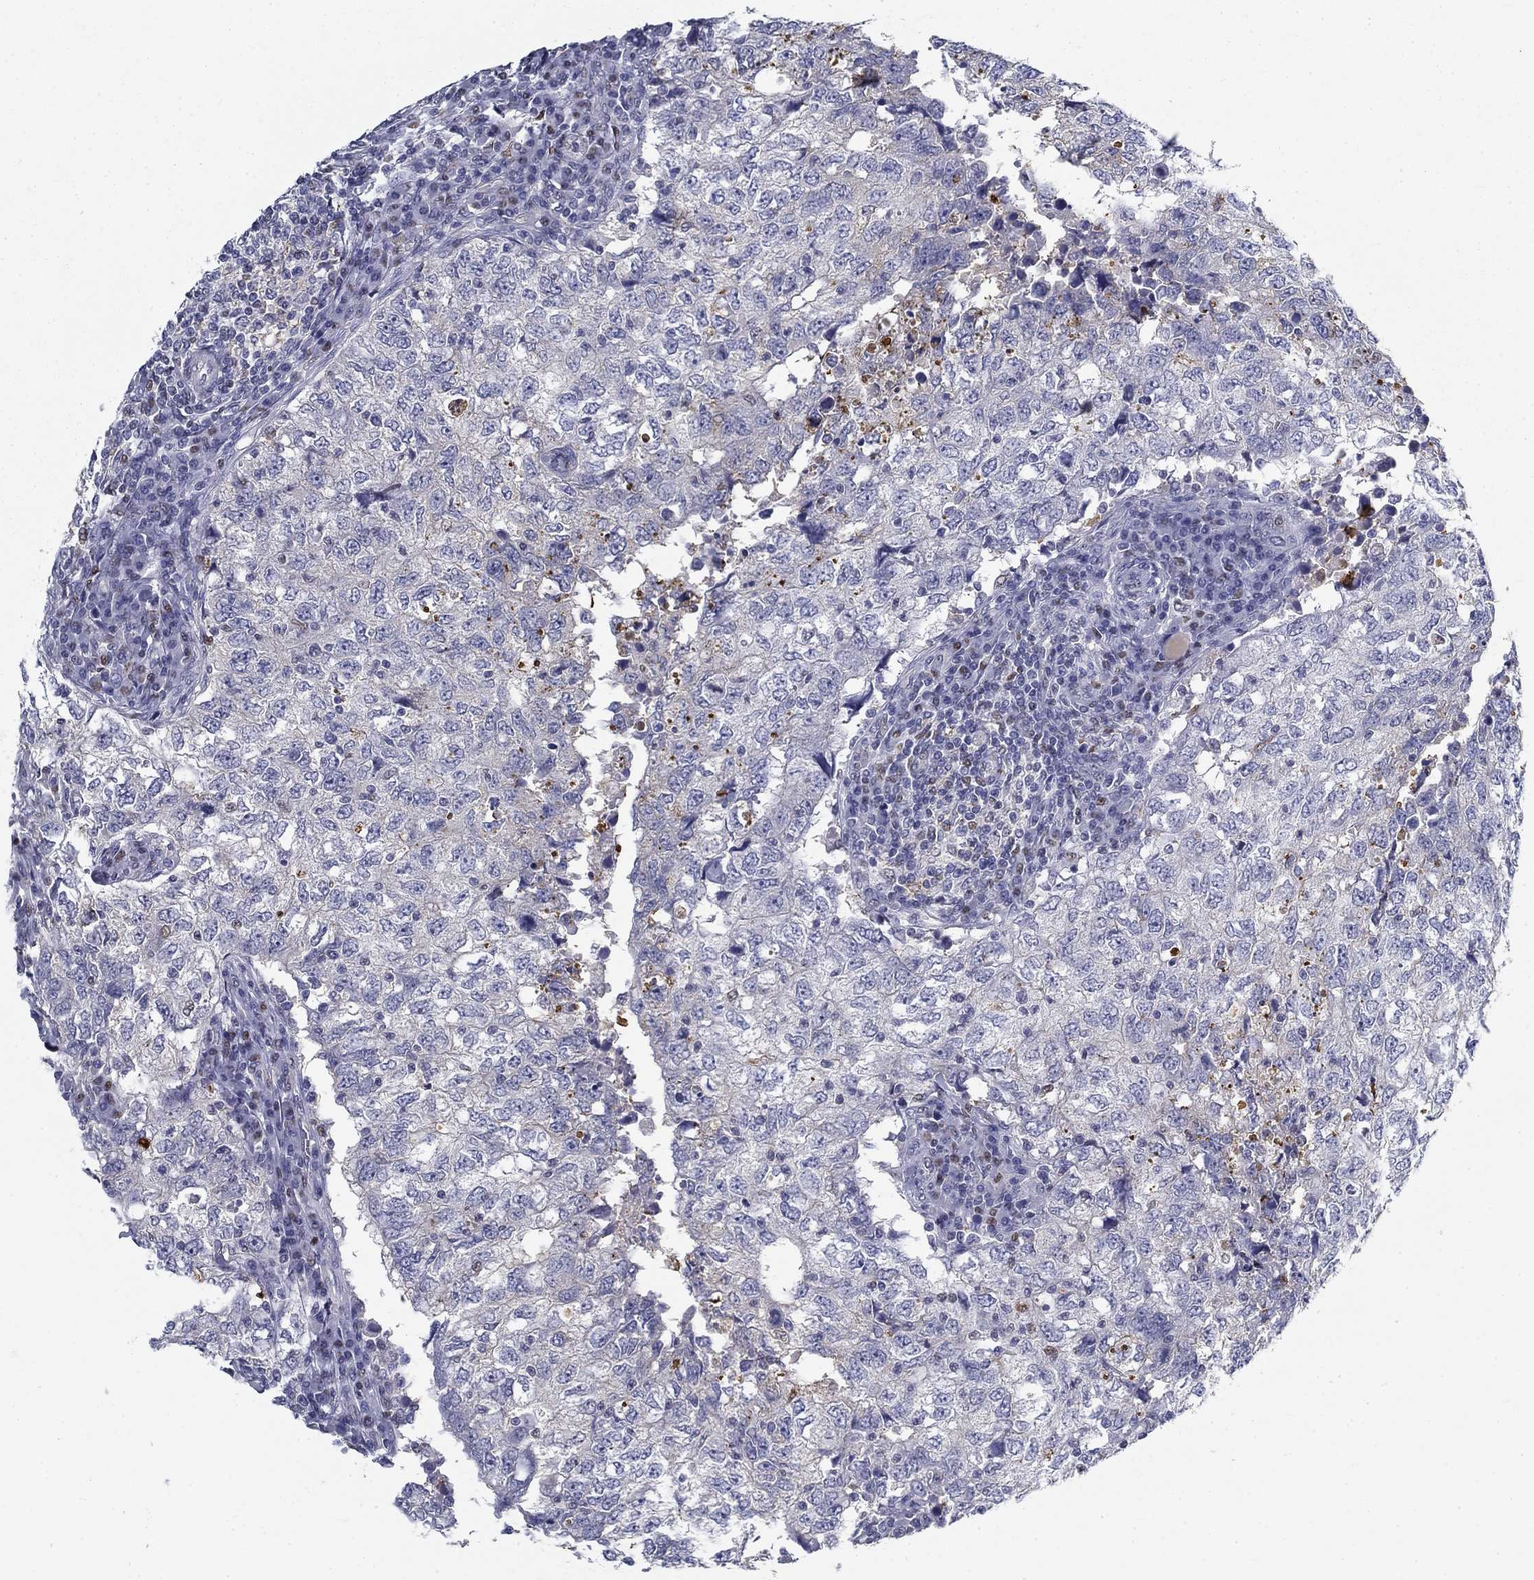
{"staining": {"intensity": "negative", "quantity": "none", "location": "none"}, "tissue": "breast cancer", "cell_type": "Tumor cells", "image_type": "cancer", "snomed": [{"axis": "morphology", "description": "Duct carcinoma"}, {"axis": "topography", "description": "Breast"}], "caption": "There is no significant positivity in tumor cells of breast cancer (intraductal carcinoma).", "gene": "IGSF8", "patient": {"sex": "female", "age": 30}}